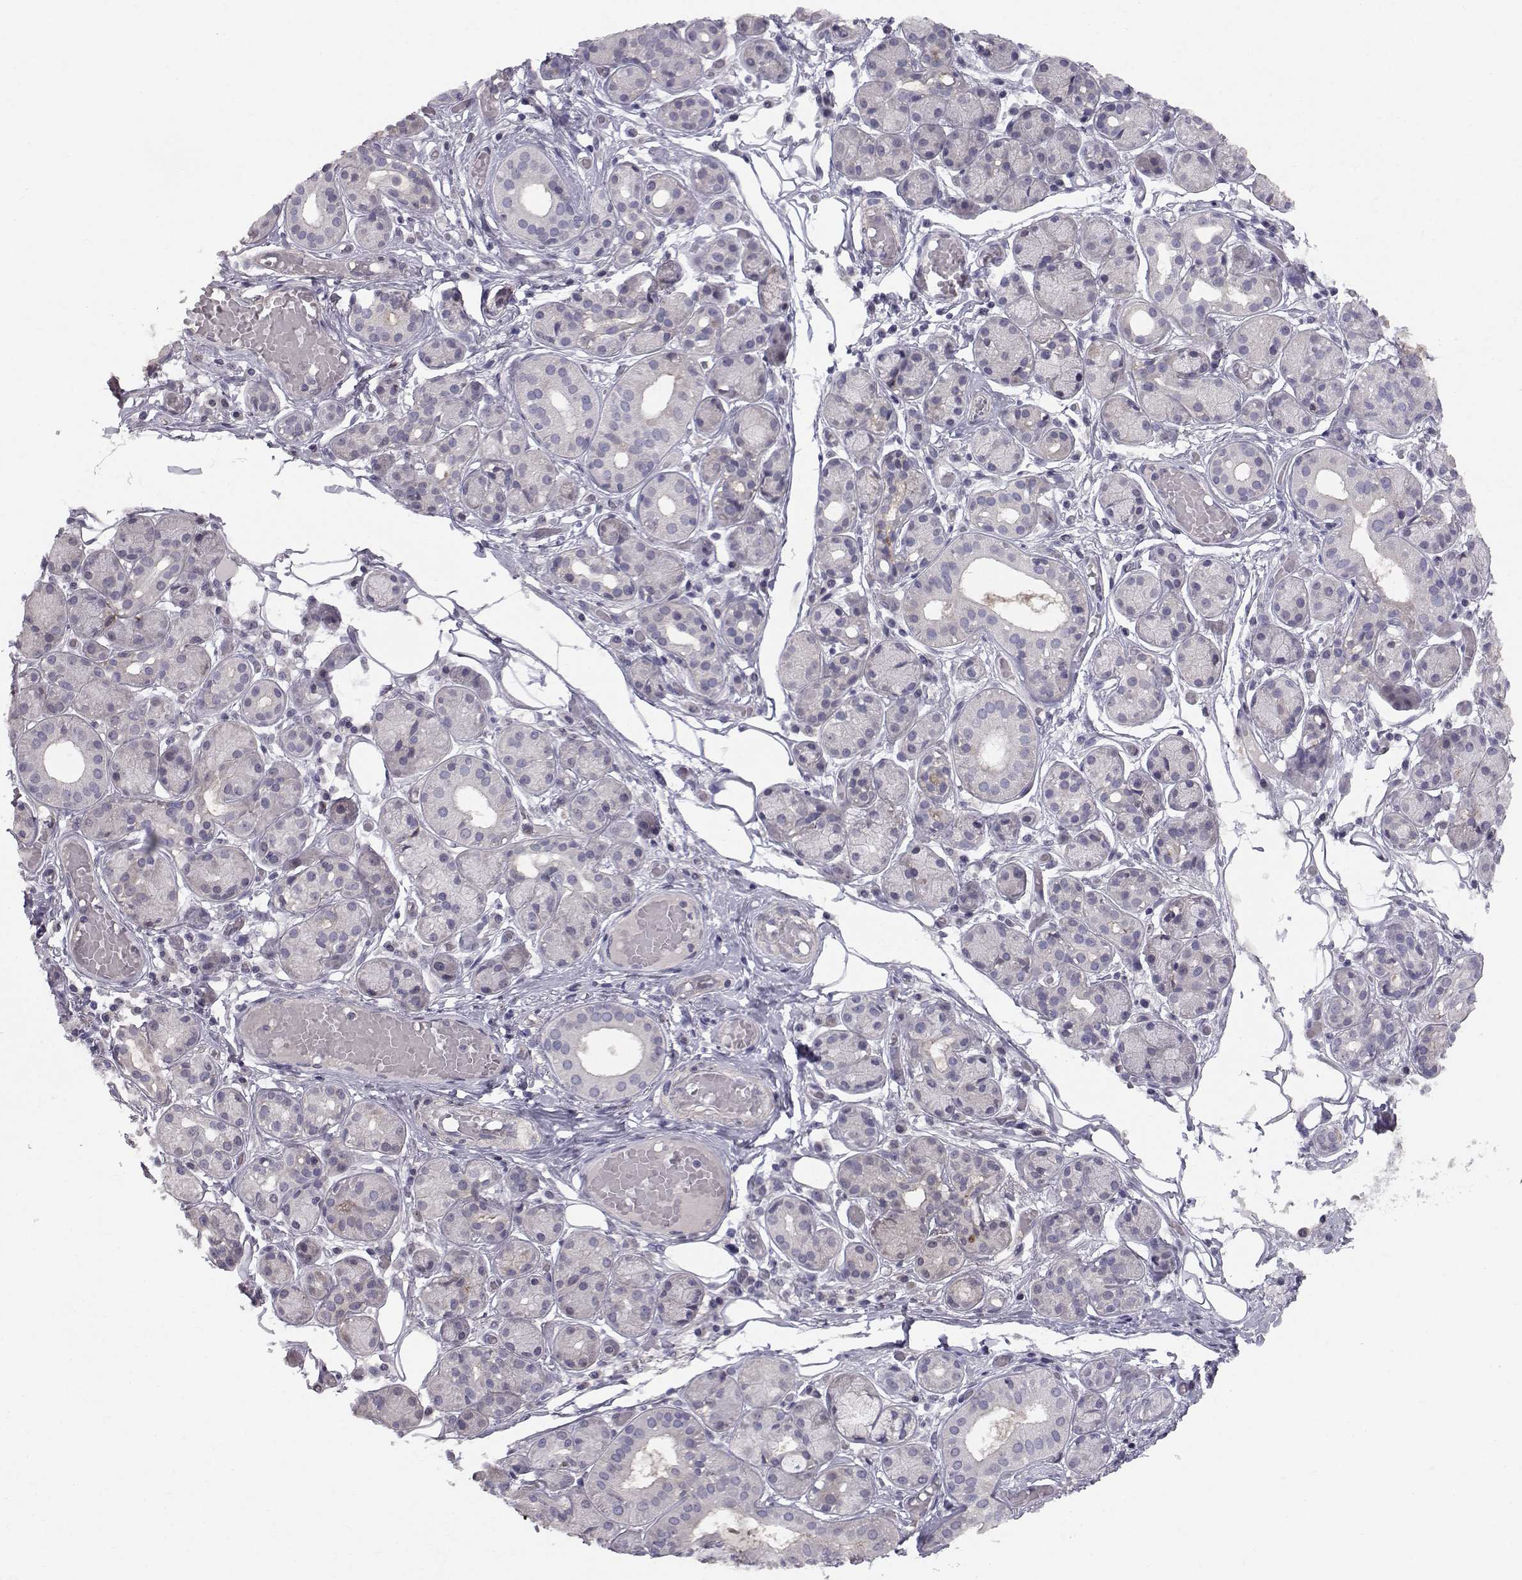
{"staining": {"intensity": "negative", "quantity": "none", "location": "none"}, "tissue": "salivary gland", "cell_type": "Glandular cells", "image_type": "normal", "snomed": [{"axis": "morphology", "description": "Normal tissue, NOS"}, {"axis": "topography", "description": "Salivary gland"}, {"axis": "topography", "description": "Peripheral nerve tissue"}], "caption": "A histopathology image of salivary gland stained for a protein displays no brown staining in glandular cells. The staining is performed using DAB (3,3'-diaminobenzidine) brown chromogen with nuclei counter-stained in using hematoxylin.", "gene": "HSP90AB1", "patient": {"sex": "male", "age": 71}}